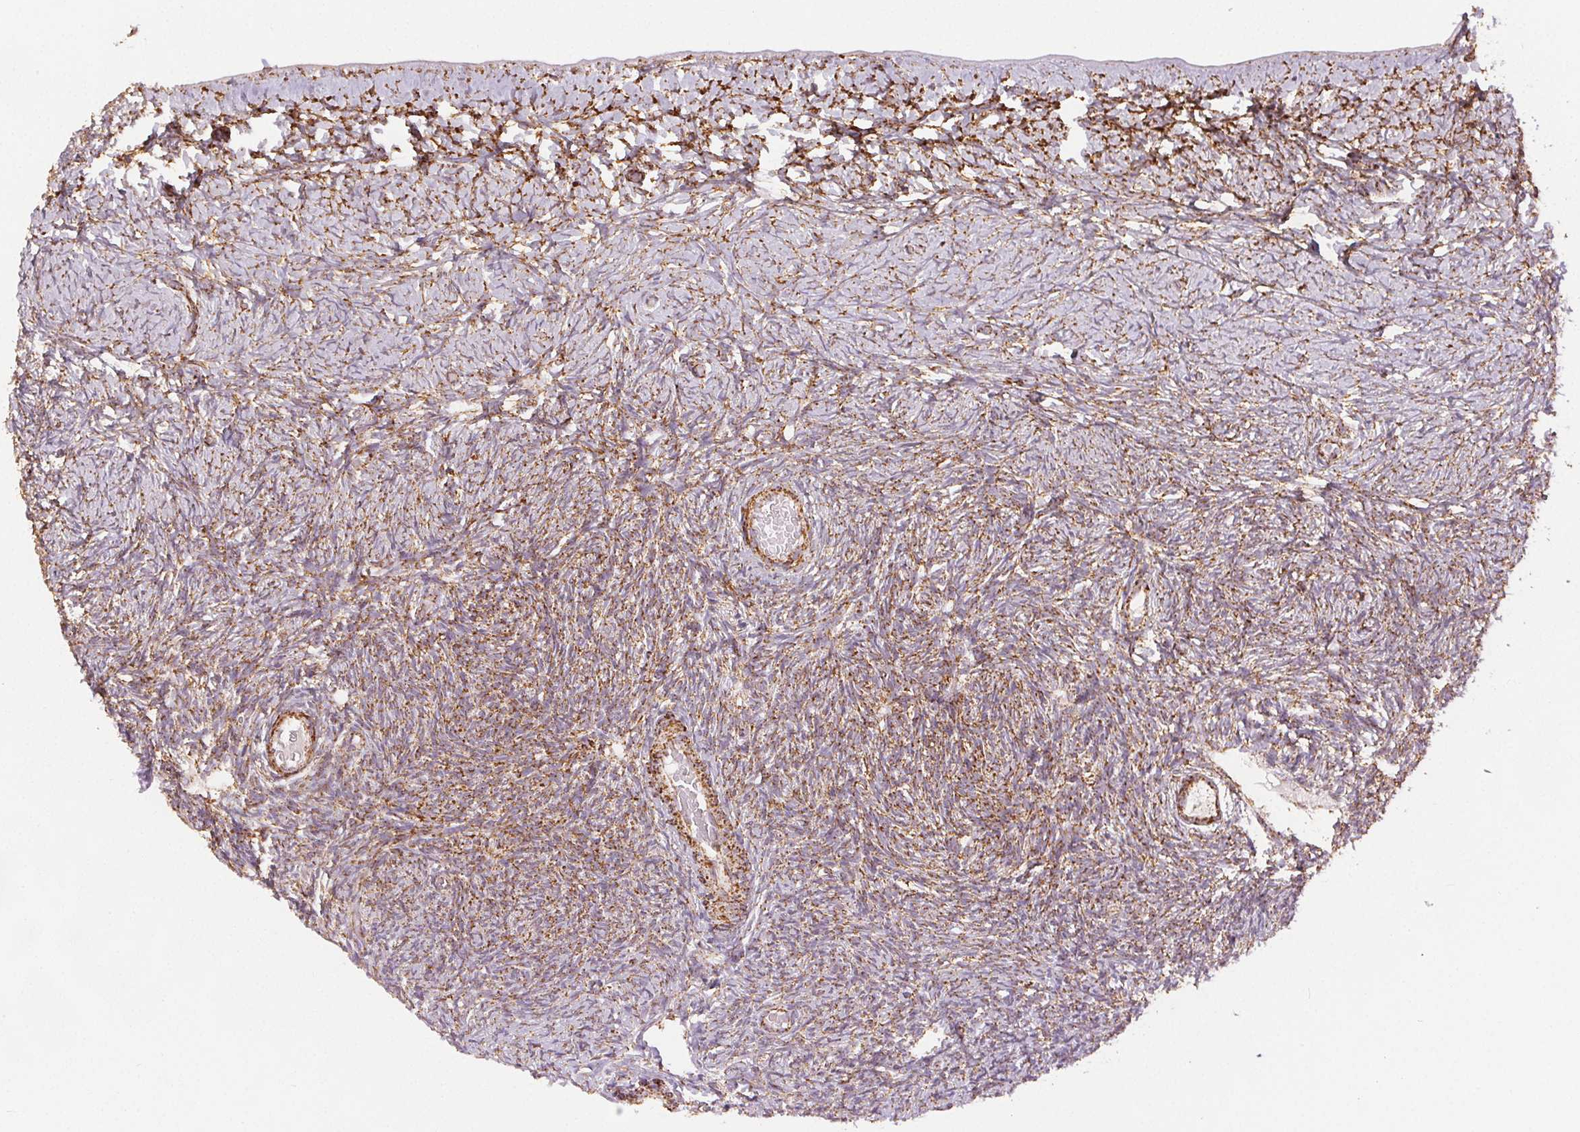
{"staining": {"intensity": "strong", "quantity": ">75%", "location": "cytoplasmic/membranous"}, "tissue": "ovary", "cell_type": "Follicle cells", "image_type": "normal", "snomed": [{"axis": "morphology", "description": "Normal tissue, NOS"}, {"axis": "topography", "description": "Ovary"}], "caption": "Immunohistochemistry (IHC) (DAB (3,3'-diaminobenzidine)) staining of unremarkable human ovary shows strong cytoplasmic/membranous protein expression in approximately >75% of follicle cells.", "gene": "SDHB", "patient": {"sex": "female", "age": 39}}